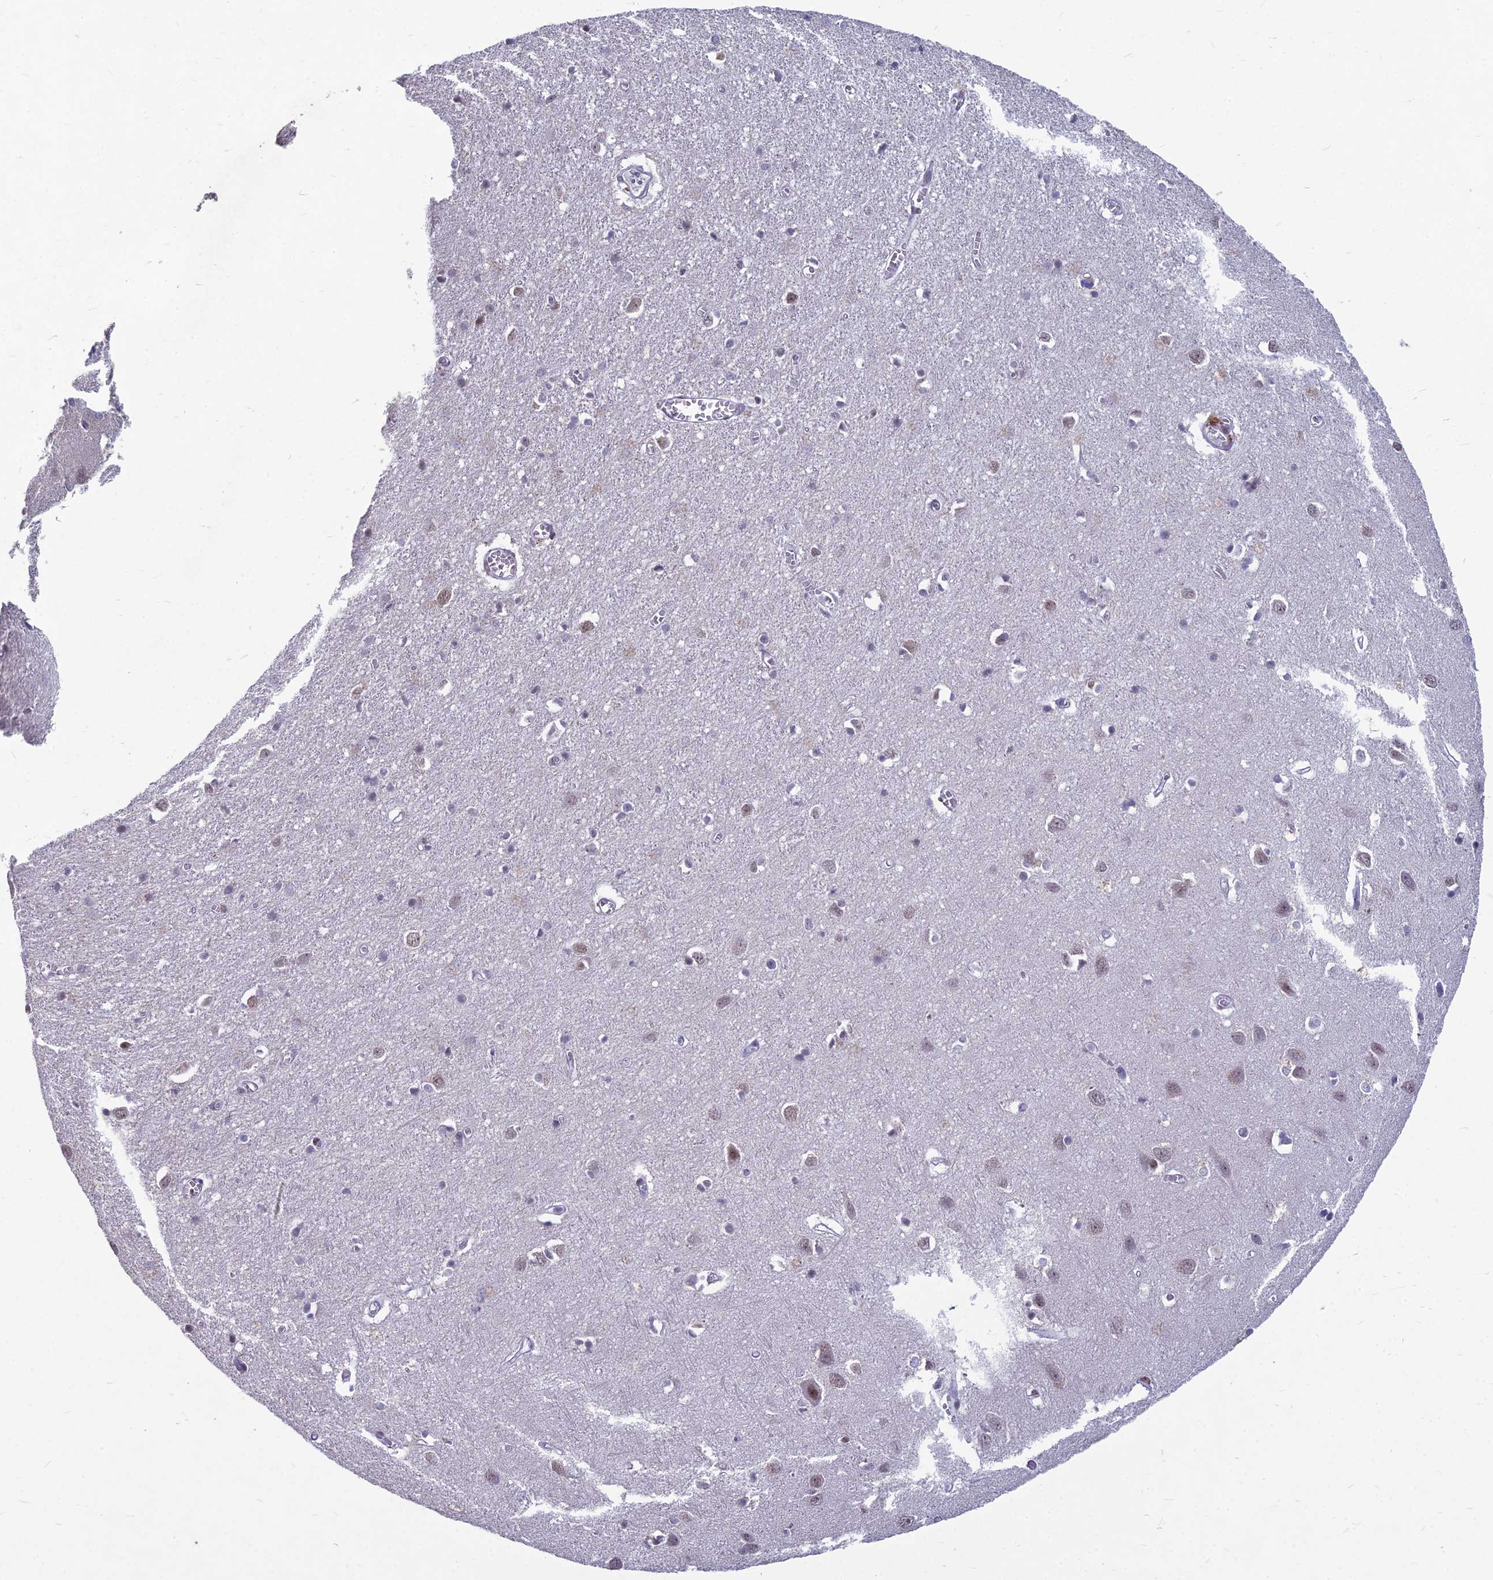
{"staining": {"intensity": "weak", "quantity": ">75%", "location": "nuclear"}, "tissue": "cerebral cortex", "cell_type": "Endothelial cells", "image_type": "normal", "snomed": [{"axis": "morphology", "description": "Normal tissue, NOS"}, {"axis": "topography", "description": "Cerebral cortex"}], "caption": "Brown immunohistochemical staining in unremarkable cerebral cortex exhibits weak nuclear positivity in about >75% of endothelial cells.", "gene": "KAT7", "patient": {"sex": "female", "age": 64}}